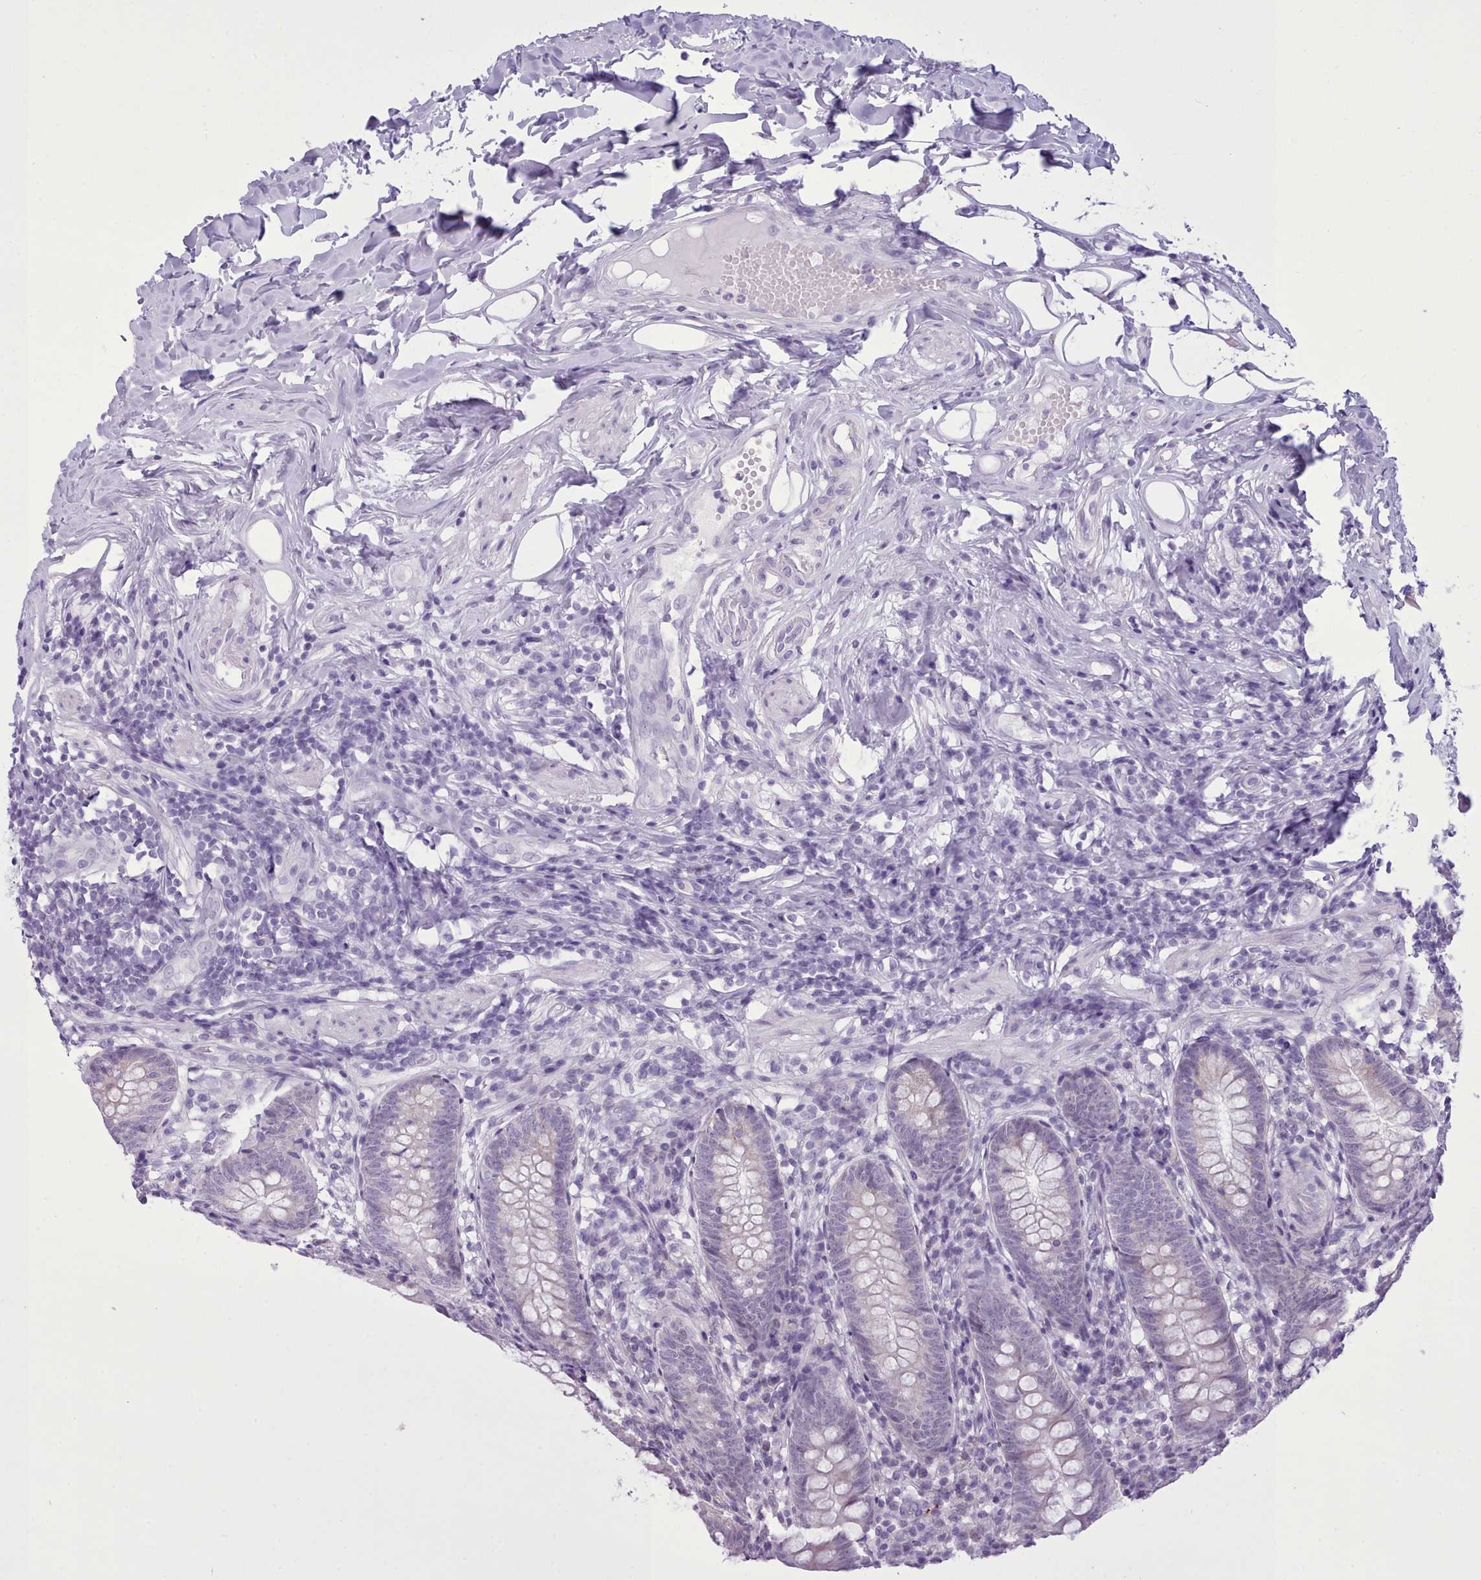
{"staining": {"intensity": "negative", "quantity": "none", "location": "none"}, "tissue": "appendix", "cell_type": "Glandular cells", "image_type": "normal", "snomed": [{"axis": "morphology", "description": "Normal tissue, NOS"}, {"axis": "topography", "description": "Appendix"}], "caption": "Appendix stained for a protein using immunohistochemistry shows no expression glandular cells.", "gene": "FBXO48", "patient": {"sex": "female", "age": 62}}